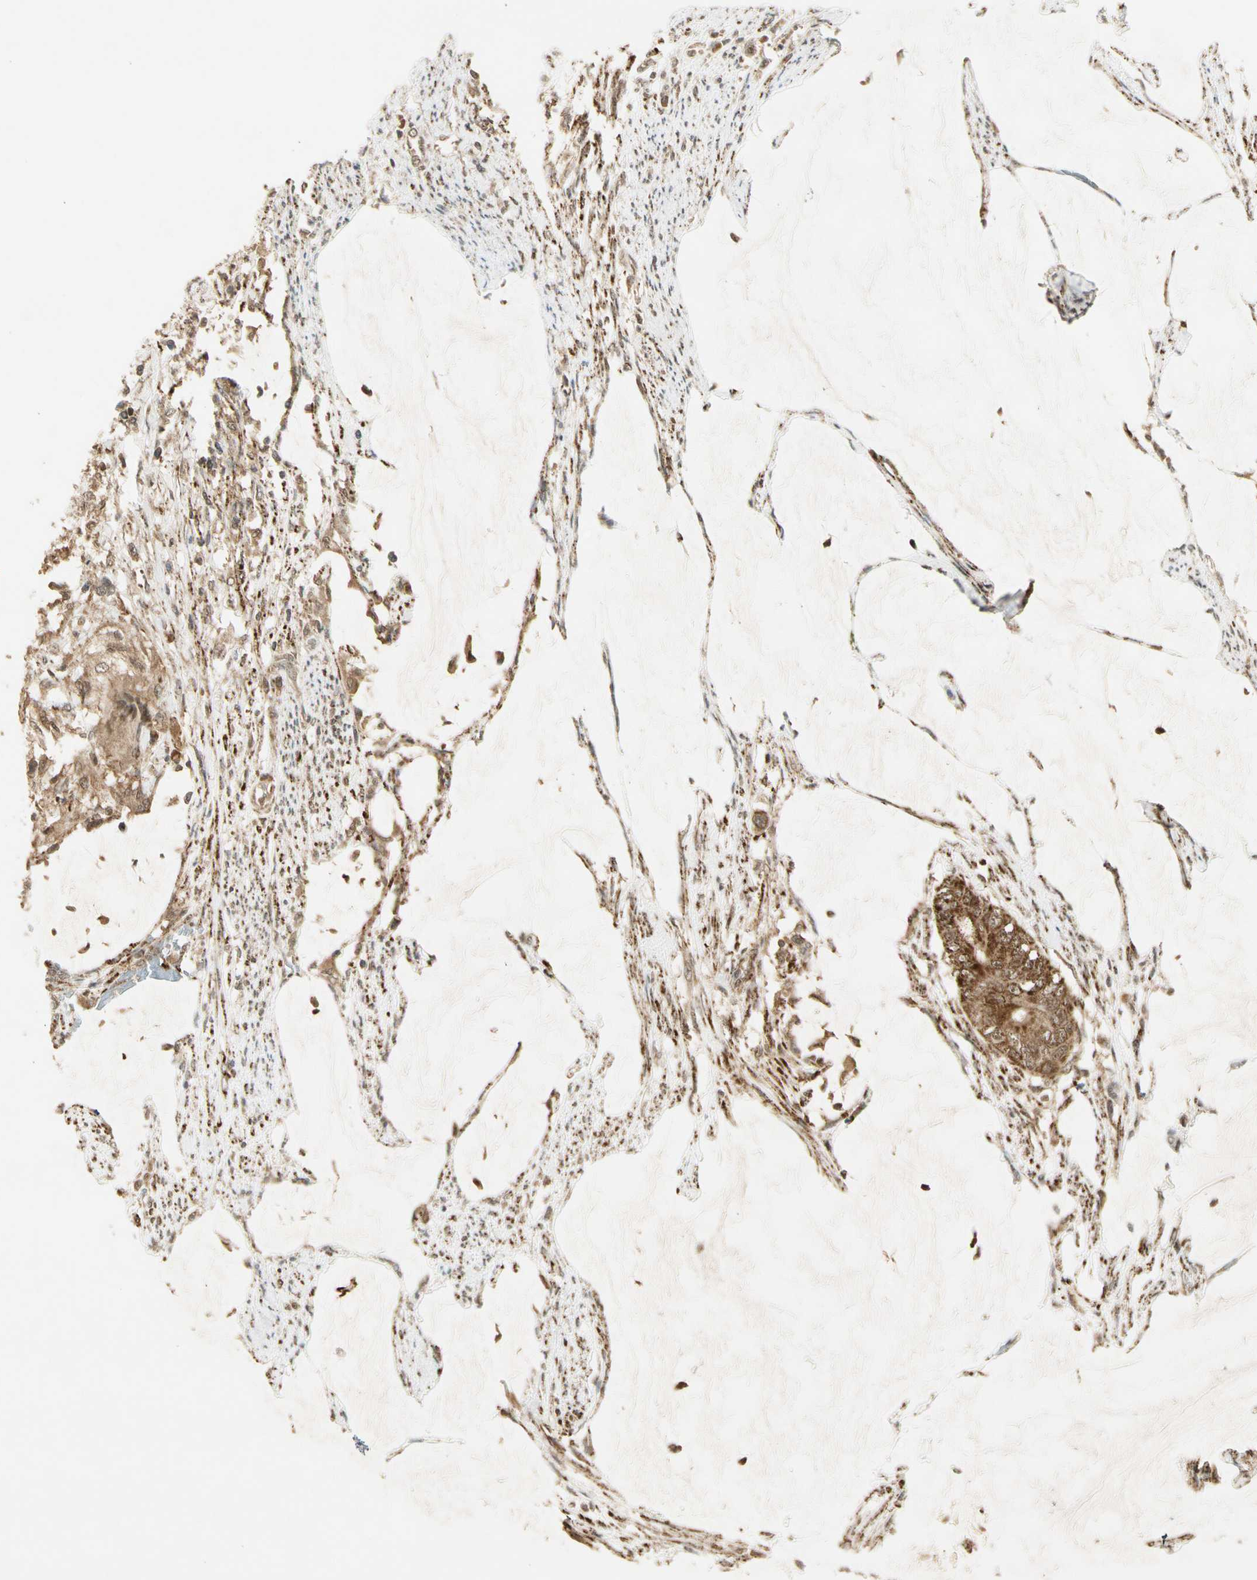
{"staining": {"intensity": "moderate", "quantity": ">75%", "location": "cytoplasmic/membranous,nuclear"}, "tissue": "colorectal cancer", "cell_type": "Tumor cells", "image_type": "cancer", "snomed": [{"axis": "morphology", "description": "Adenocarcinoma, NOS"}, {"axis": "topography", "description": "Rectum"}], "caption": "This image displays IHC staining of human colorectal adenocarcinoma, with medium moderate cytoplasmic/membranous and nuclear expression in about >75% of tumor cells.", "gene": "ZNF135", "patient": {"sex": "female", "age": 77}}